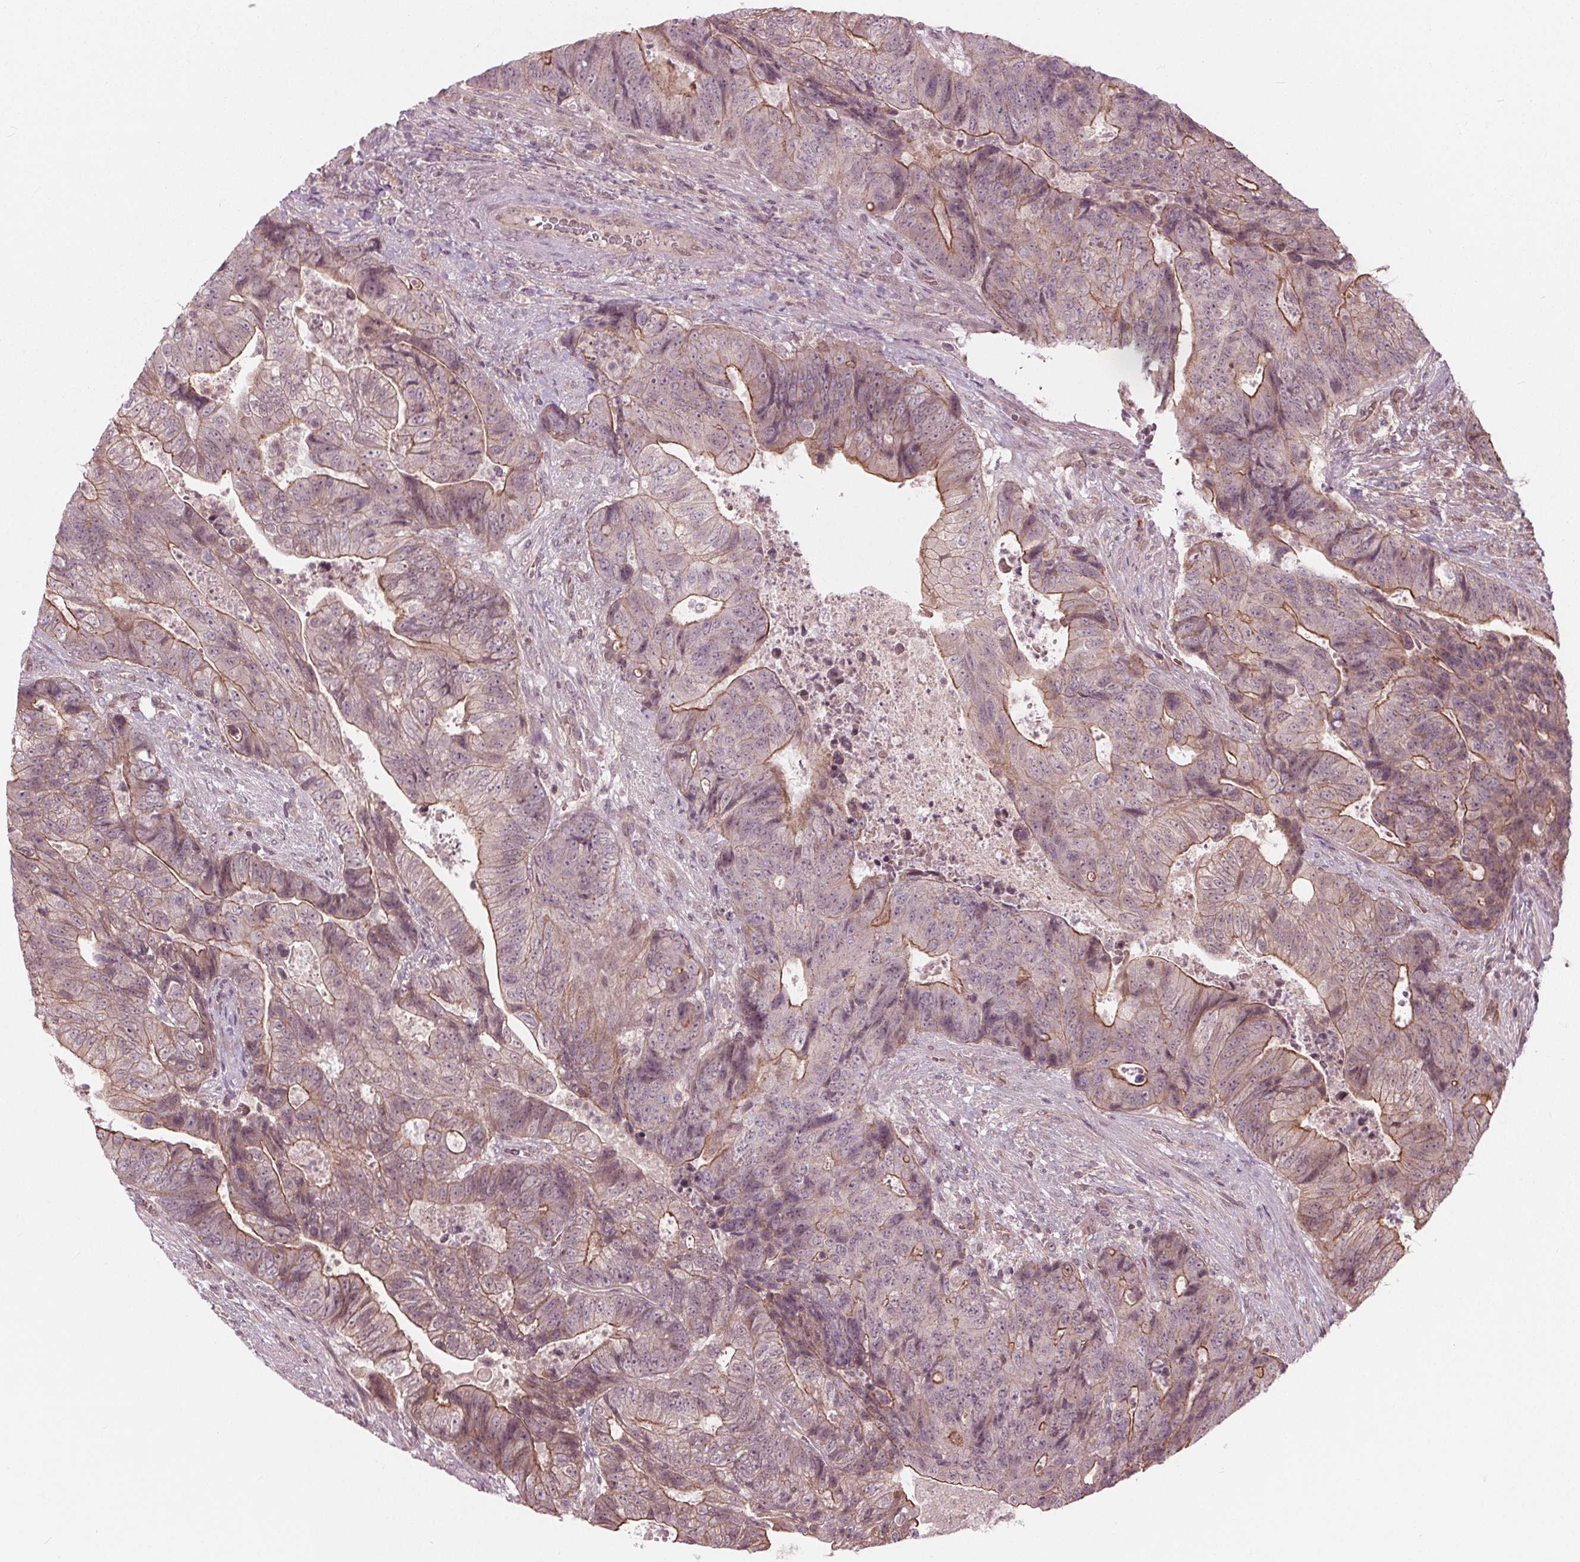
{"staining": {"intensity": "moderate", "quantity": "<25%", "location": "cytoplasmic/membranous"}, "tissue": "colorectal cancer", "cell_type": "Tumor cells", "image_type": "cancer", "snomed": [{"axis": "morphology", "description": "Normal tissue, NOS"}, {"axis": "morphology", "description": "Adenocarcinoma, NOS"}, {"axis": "topography", "description": "Colon"}], "caption": "Colorectal cancer (adenocarcinoma) was stained to show a protein in brown. There is low levels of moderate cytoplasmic/membranous positivity in about <25% of tumor cells.", "gene": "BTBD1", "patient": {"sex": "female", "age": 48}}